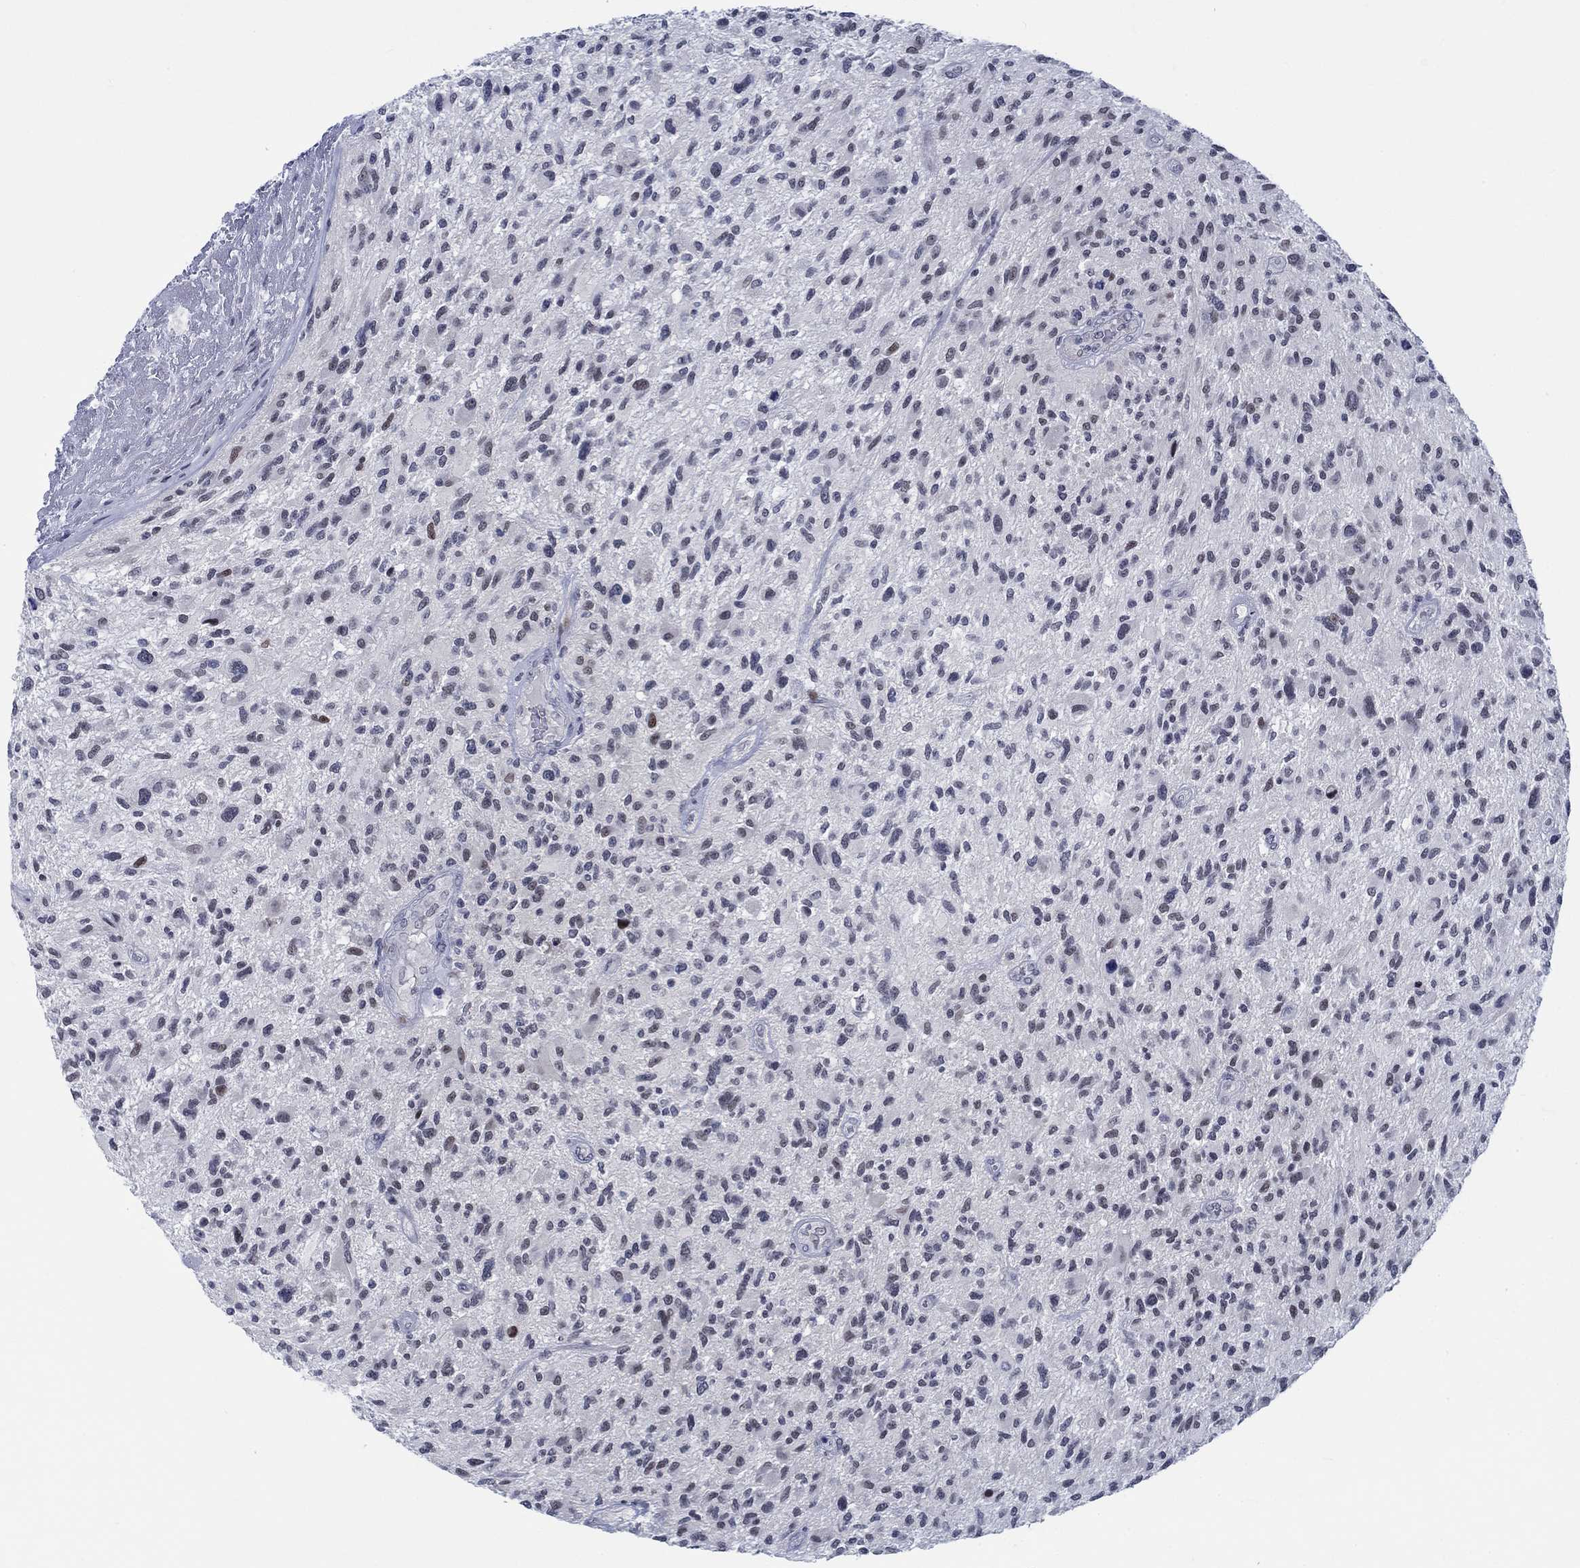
{"staining": {"intensity": "weak", "quantity": "<25%", "location": "nuclear"}, "tissue": "glioma", "cell_type": "Tumor cells", "image_type": "cancer", "snomed": [{"axis": "morphology", "description": "Glioma, malignant, High grade"}, {"axis": "topography", "description": "Brain"}], "caption": "A photomicrograph of human glioma is negative for staining in tumor cells. (IHC, brightfield microscopy, high magnification).", "gene": "NEU3", "patient": {"sex": "male", "age": 47}}